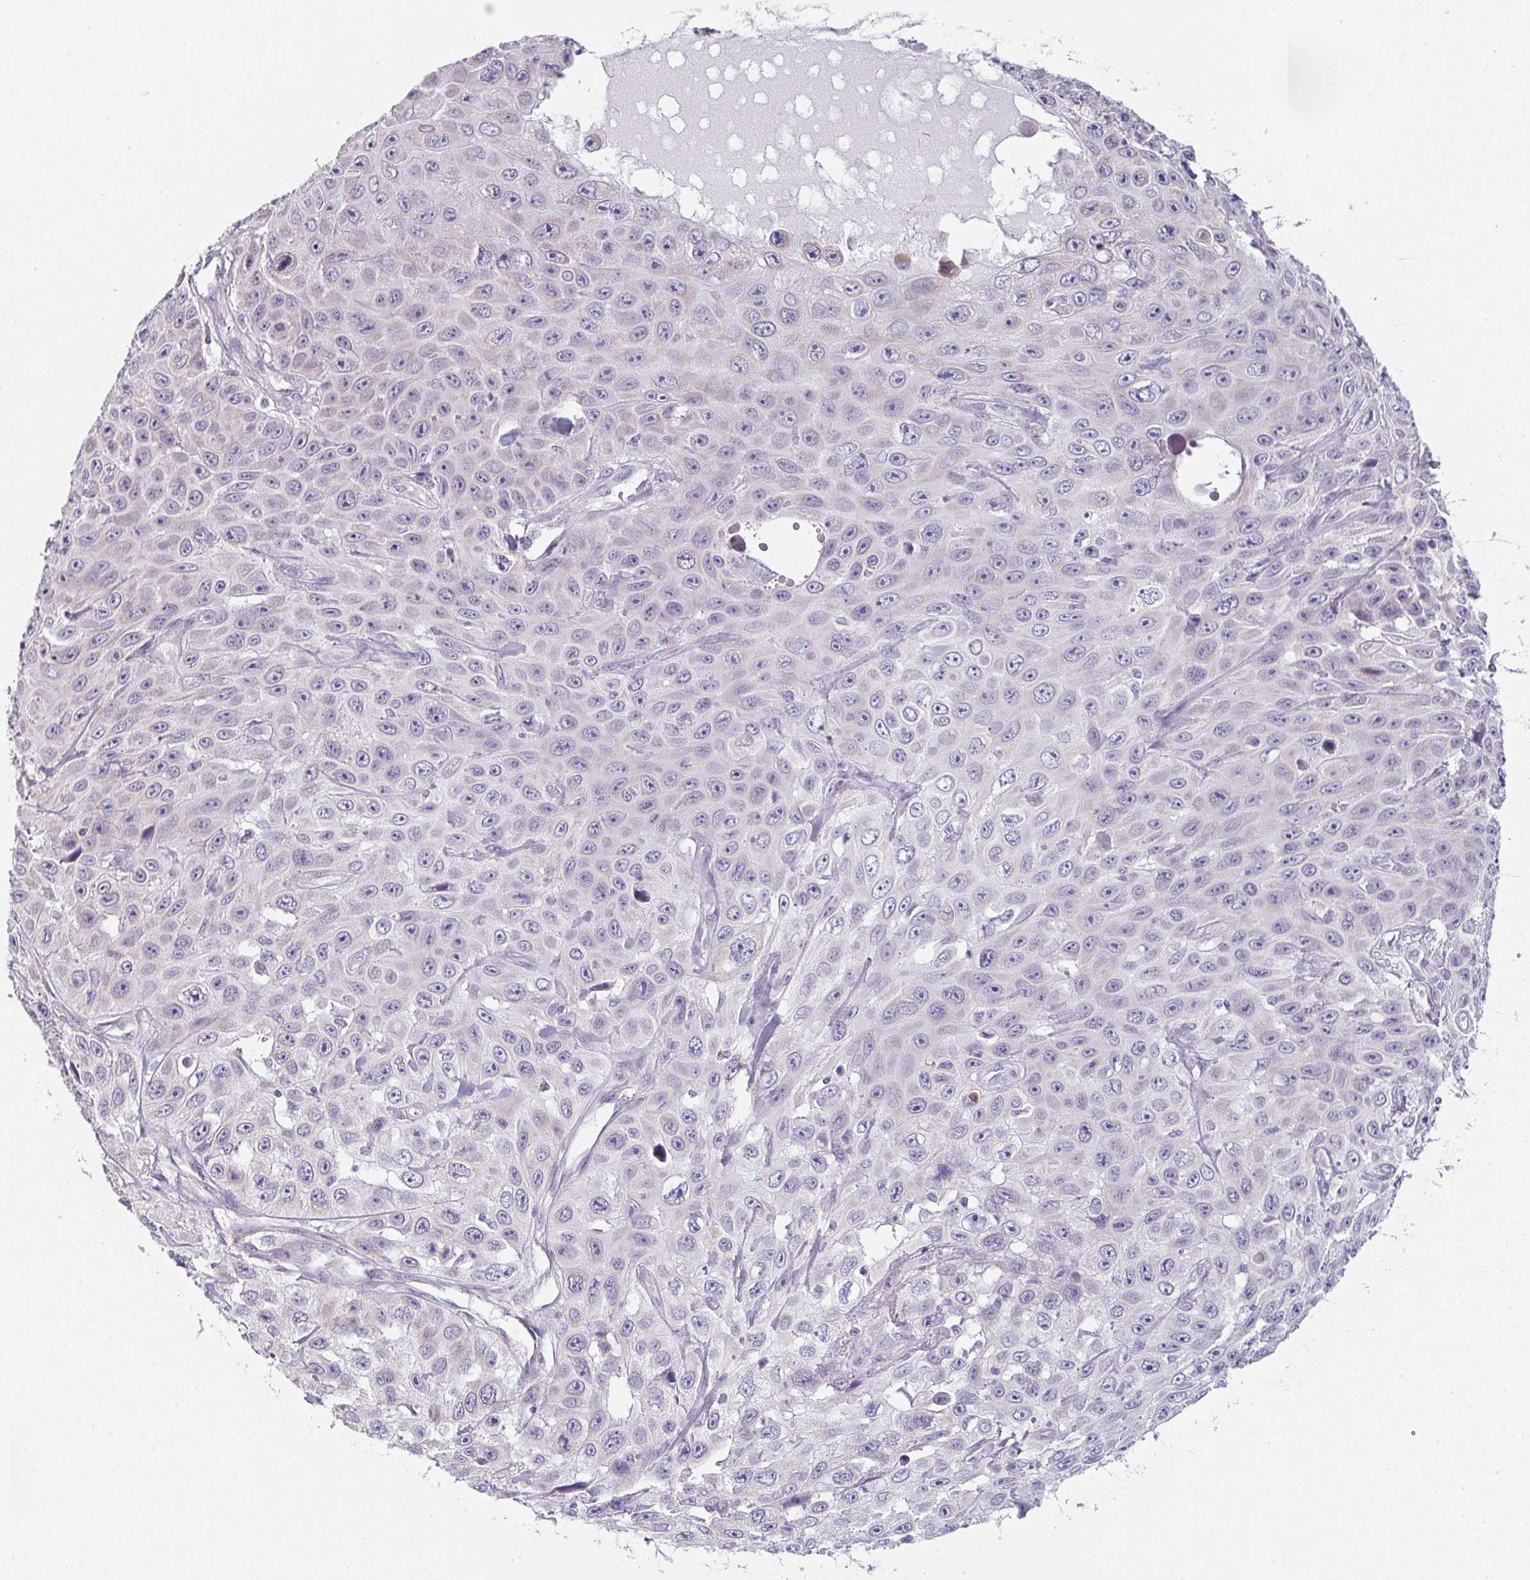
{"staining": {"intensity": "negative", "quantity": "none", "location": "none"}, "tissue": "skin cancer", "cell_type": "Tumor cells", "image_type": "cancer", "snomed": [{"axis": "morphology", "description": "Squamous cell carcinoma, NOS"}, {"axis": "topography", "description": "Skin"}], "caption": "This image is of squamous cell carcinoma (skin) stained with immunohistochemistry to label a protein in brown with the nuclei are counter-stained blue. There is no positivity in tumor cells.", "gene": "CACNA1S", "patient": {"sex": "male", "age": 82}}